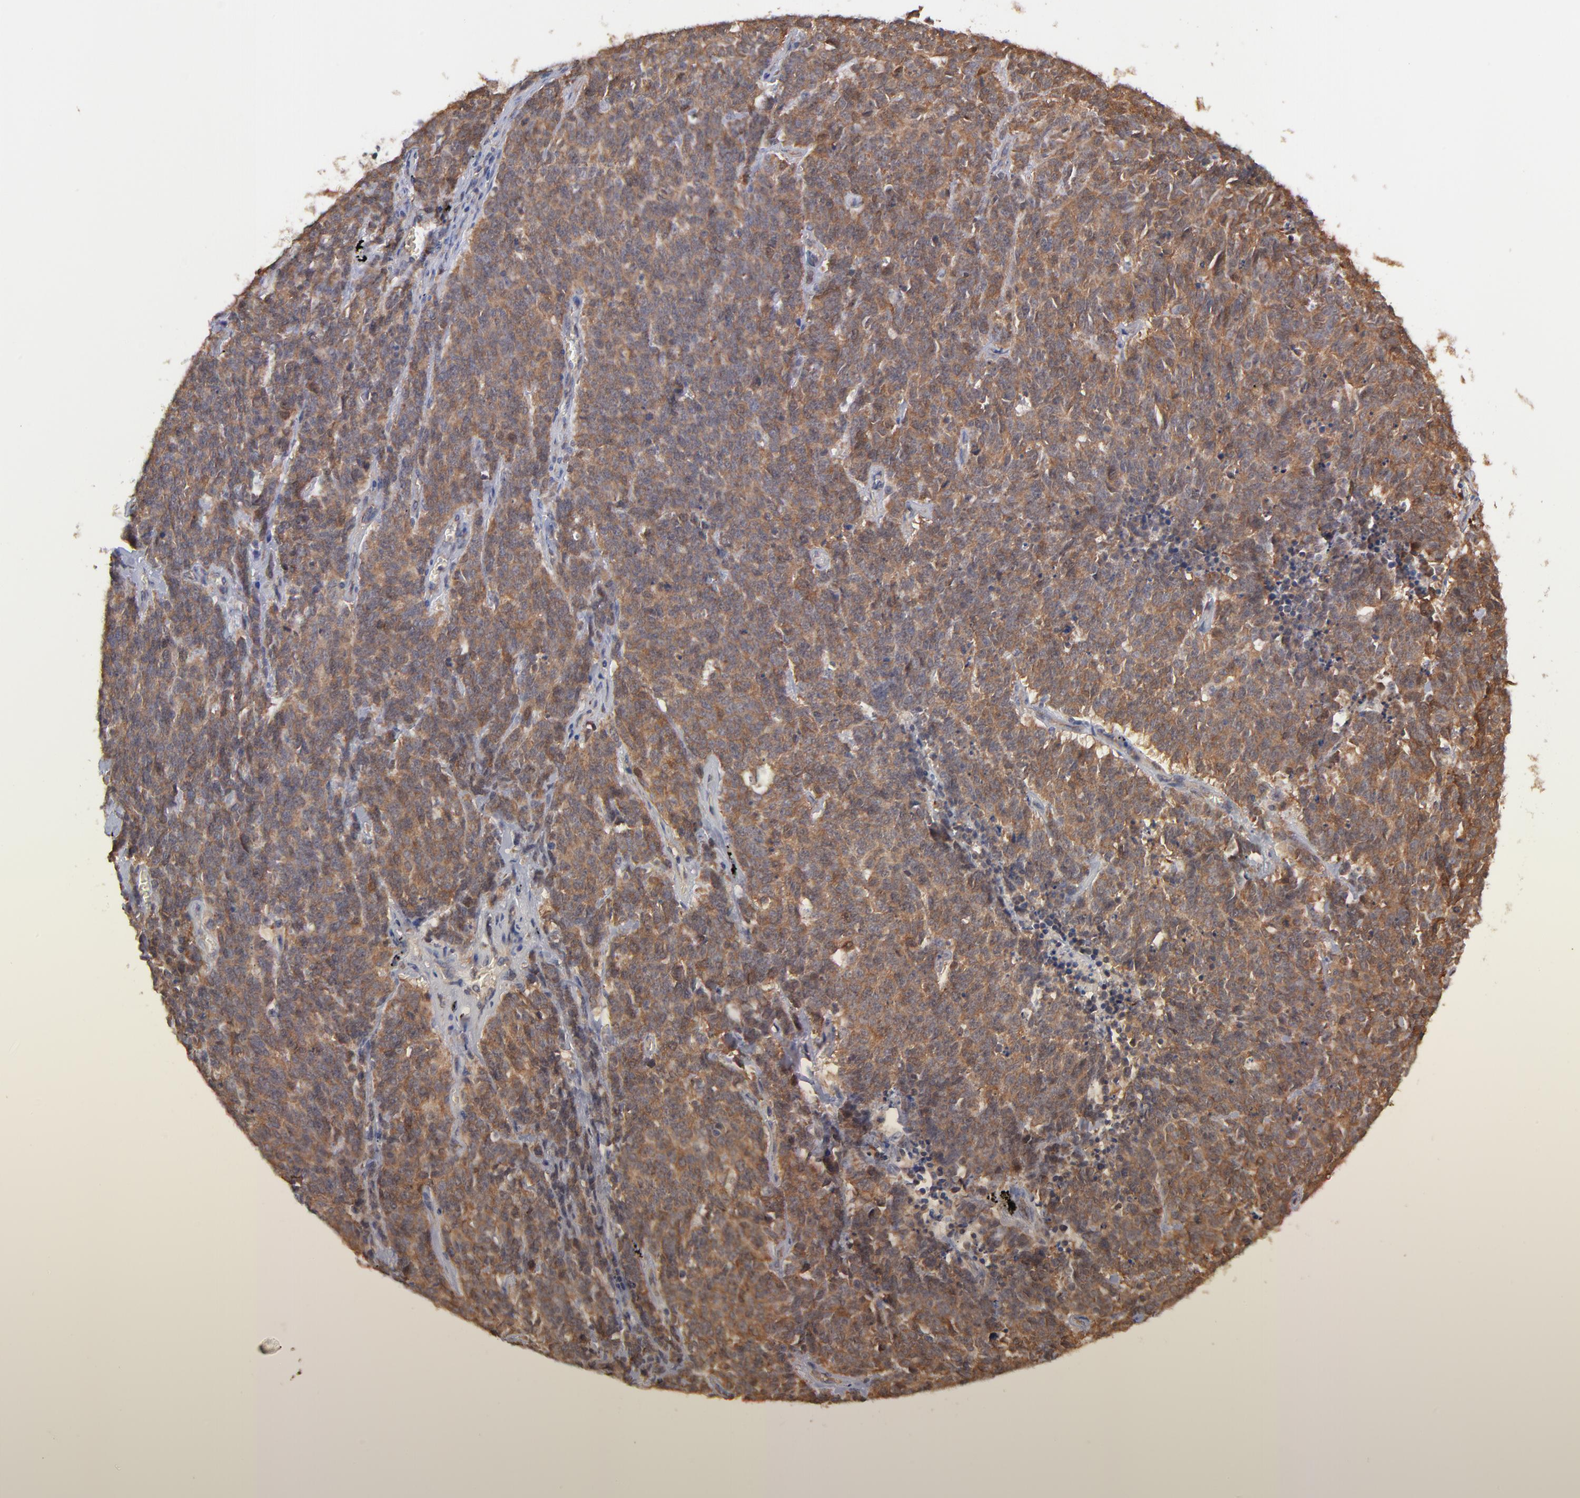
{"staining": {"intensity": "moderate", "quantity": ">75%", "location": "cytoplasmic/membranous"}, "tissue": "lung cancer", "cell_type": "Tumor cells", "image_type": "cancer", "snomed": [{"axis": "morphology", "description": "Neoplasm, malignant, NOS"}, {"axis": "topography", "description": "Lung"}], "caption": "Tumor cells demonstrate moderate cytoplasmic/membranous expression in approximately >75% of cells in lung cancer.", "gene": "STAP2", "patient": {"sex": "female", "age": 58}}